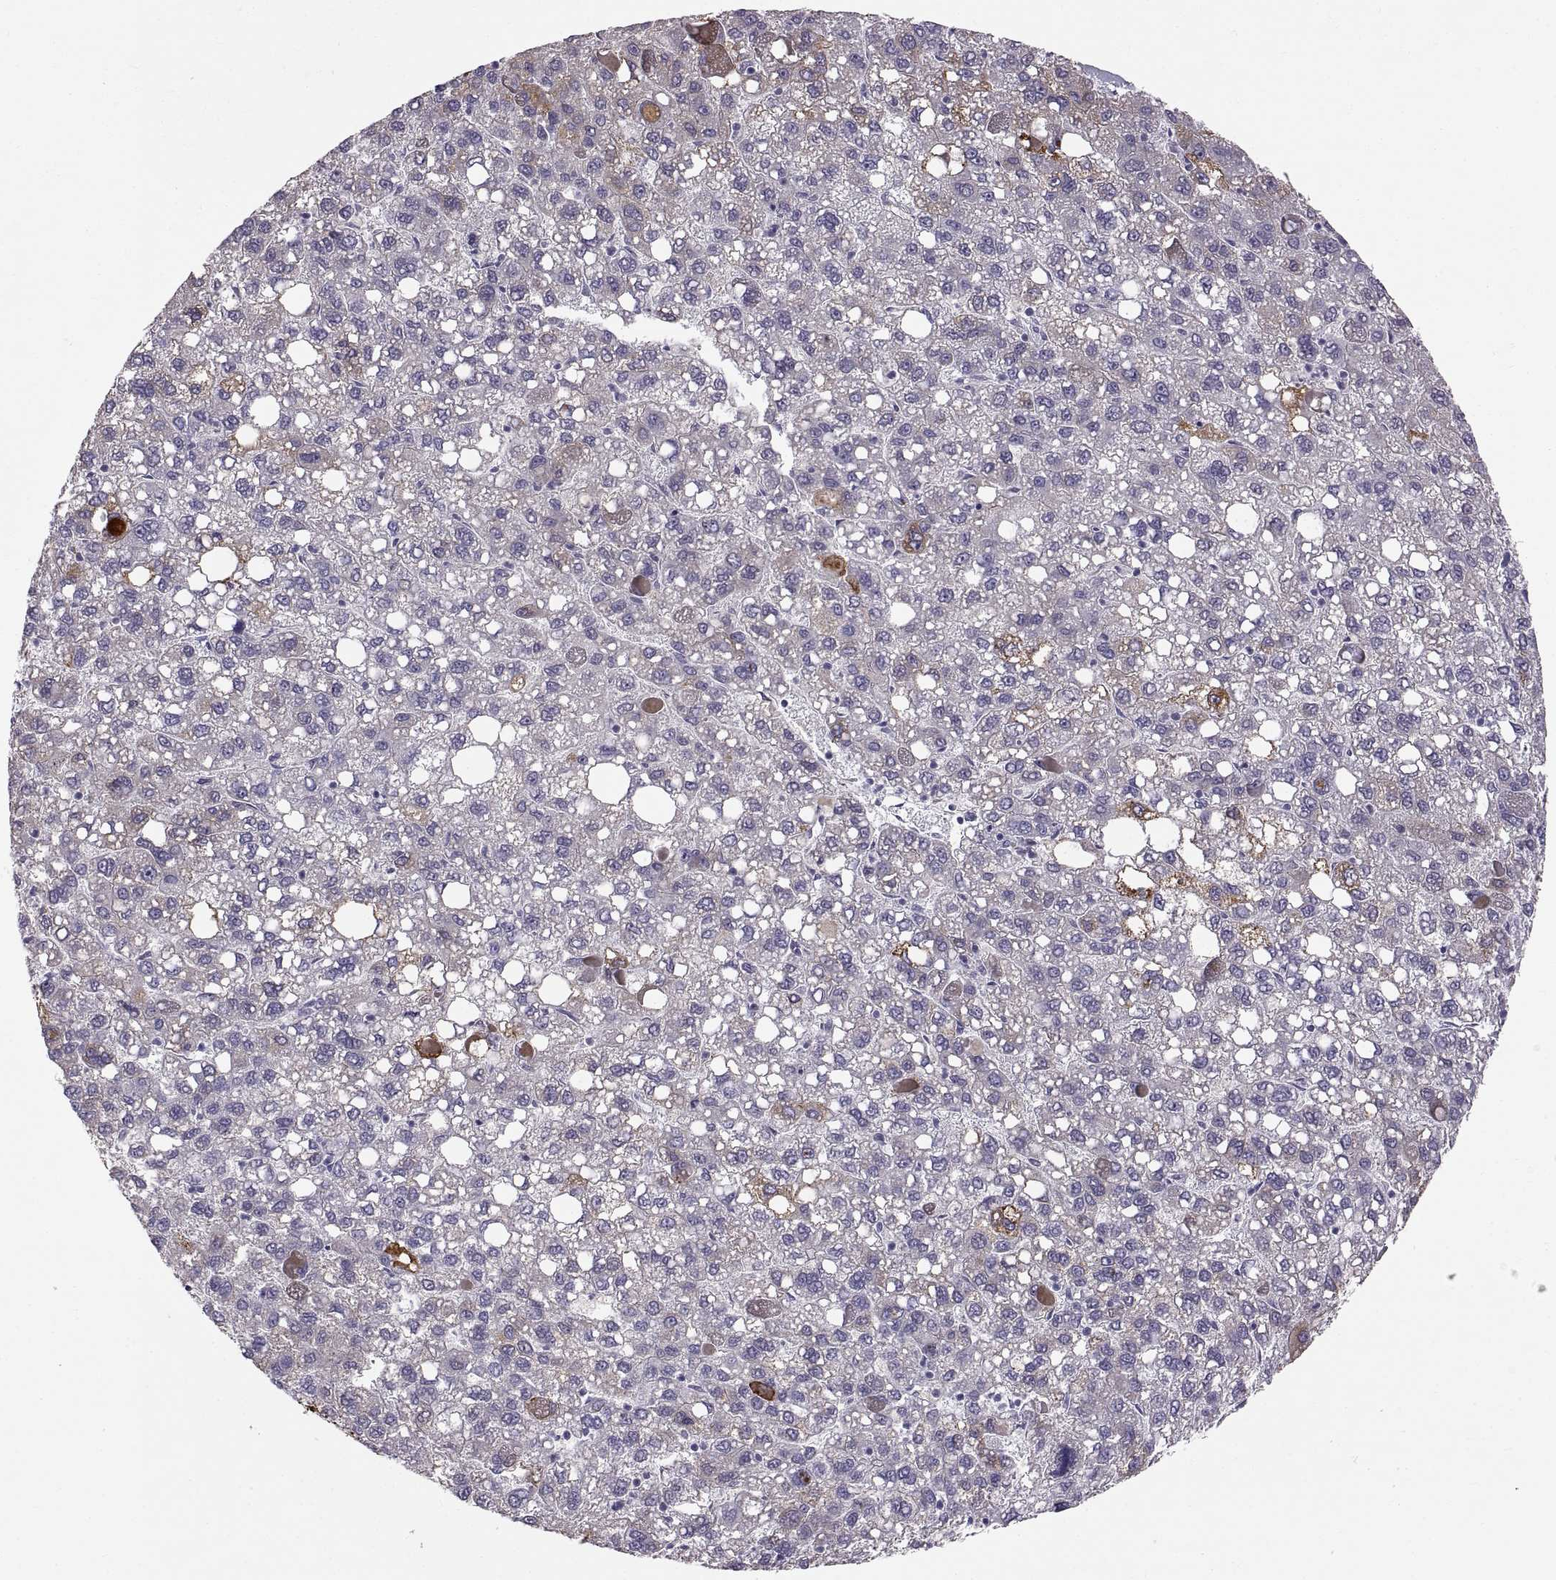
{"staining": {"intensity": "moderate", "quantity": "<25%", "location": "cytoplasmic/membranous"}, "tissue": "liver cancer", "cell_type": "Tumor cells", "image_type": "cancer", "snomed": [{"axis": "morphology", "description": "Carcinoma, Hepatocellular, NOS"}, {"axis": "topography", "description": "Liver"}], "caption": "Immunohistochemical staining of human liver cancer shows low levels of moderate cytoplasmic/membranous protein staining in about <25% of tumor cells.", "gene": "WFDC8", "patient": {"sex": "female", "age": 82}}